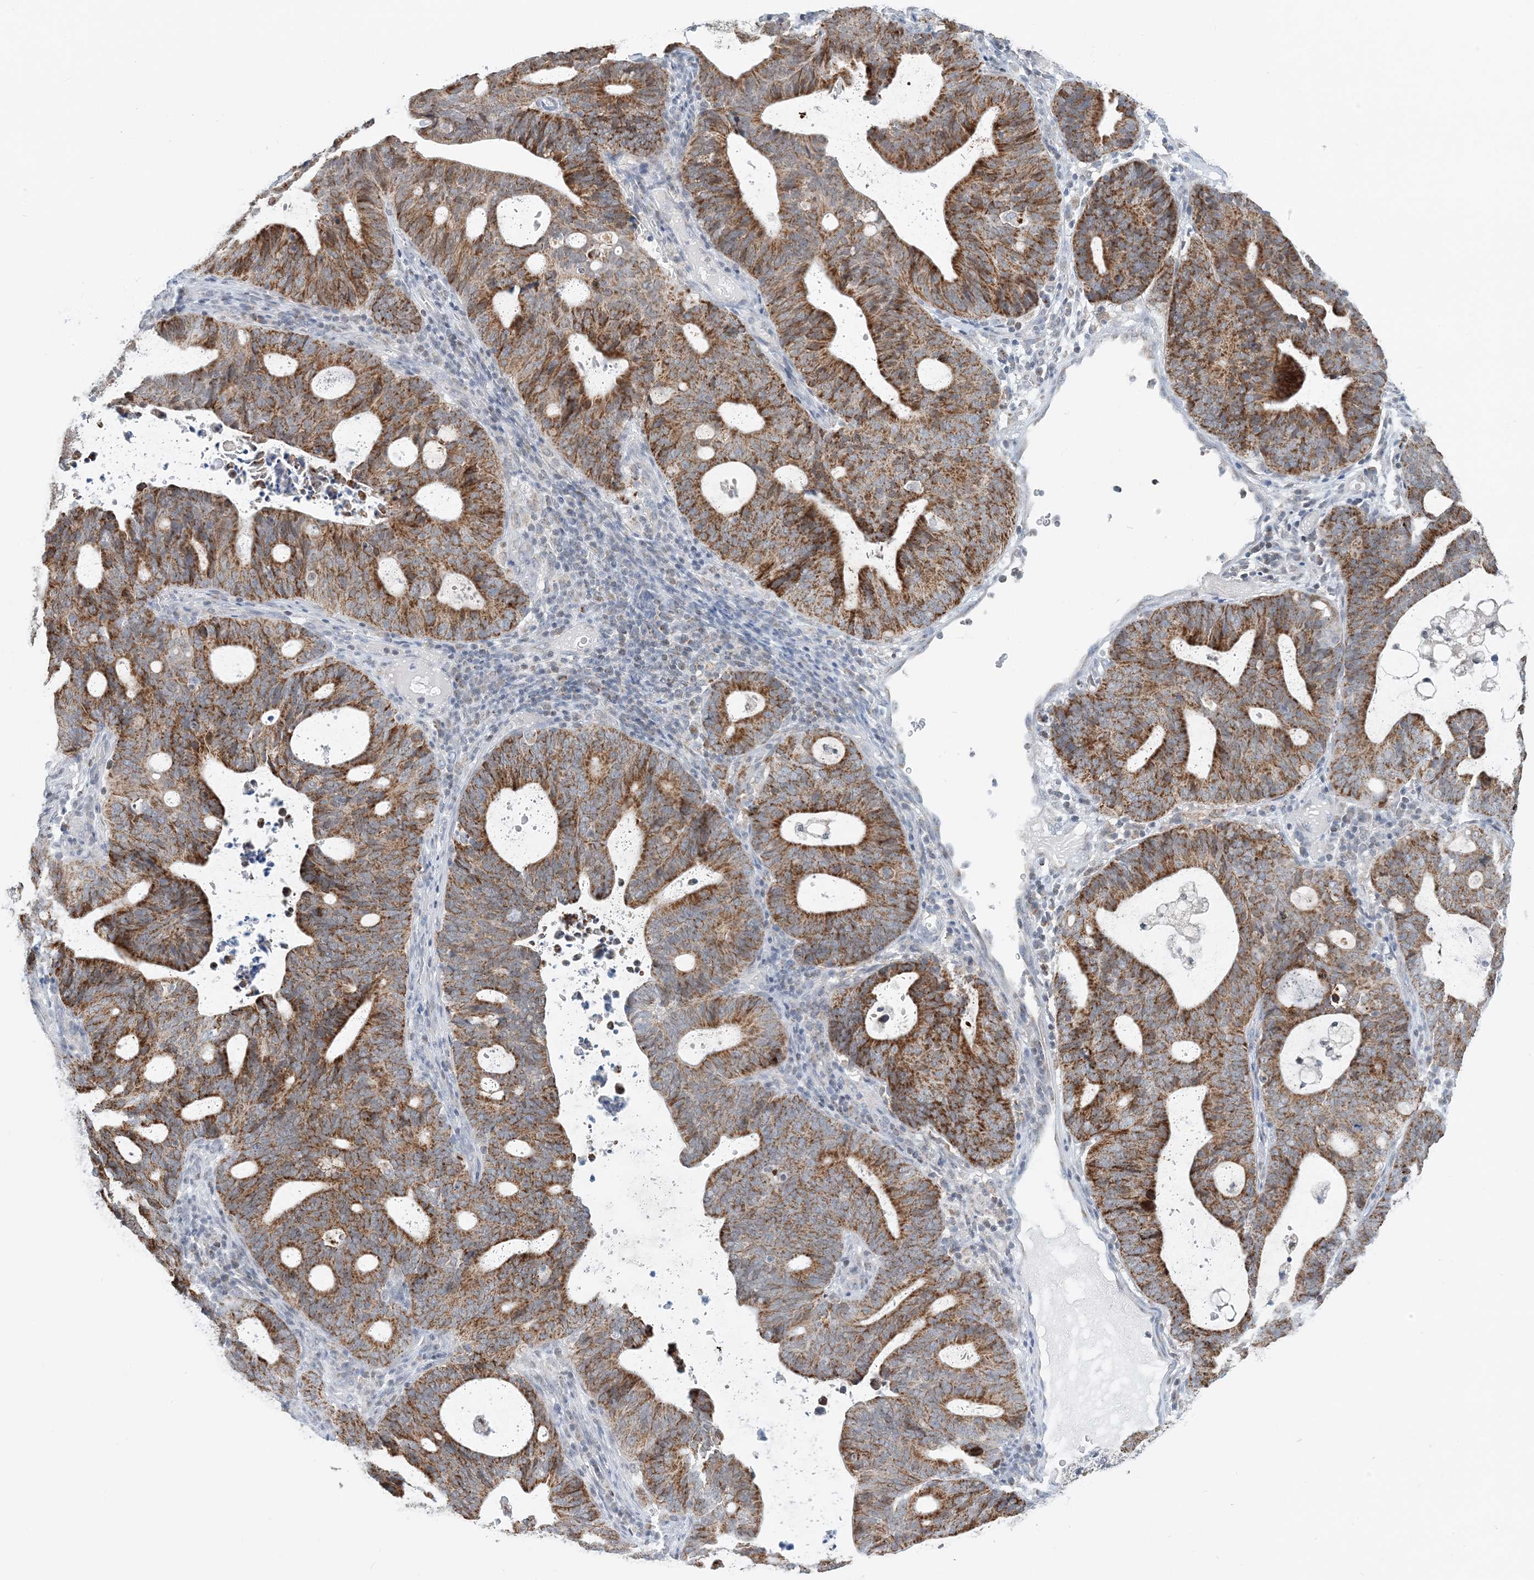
{"staining": {"intensity": "strong", "quantity": ">75%", "location": "cytoplasmic/membranous"}, "tissue": "endometrial cancer", "cell_type": "Tumor cells", "image_type": "cancer", "snomed": [{"axis": "morphology", "description": "Adenocarcinoma, NOS"}, {"axis": "topography", "description": "Uterus"}], "caption": "There is high levels of strong cytoplasmic/membranous positivity in tumor cells of adenocarcinoma (endometrial), as demonstrated by immunohistochemical staining (brown color).", "gene": "BDH1", "patient": {"sex": "female", "age": 83}}